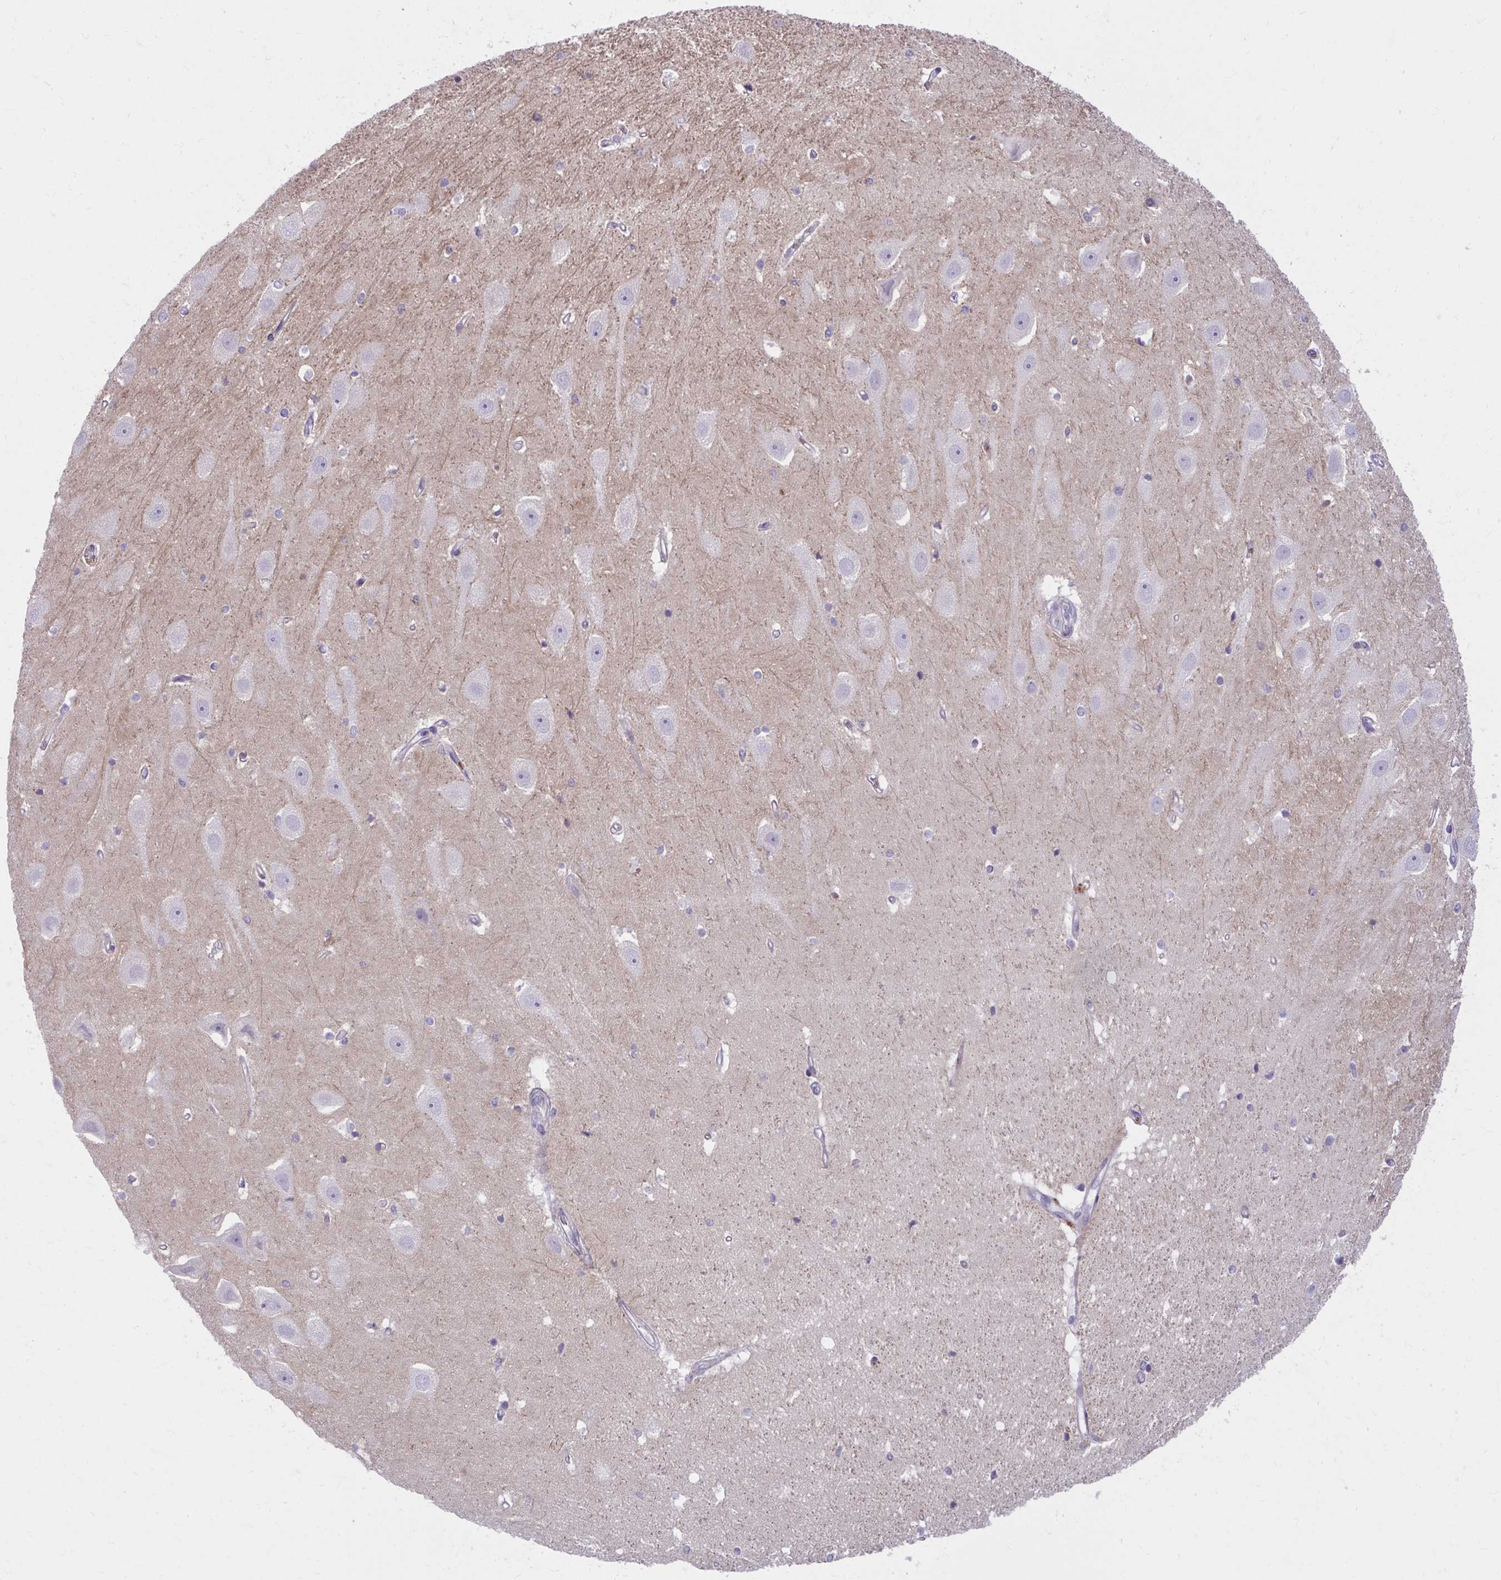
{"staining": {"intensity": "negative", "quantity": "none", "location": "none"}, "tissue": "hippocampus", "cell_type": "Glial cells", "image_type": "normal", "snomed": [{"axis": "morphology", "description": "Normal tissue, NOS"}, {"axis": "topography", "description": "Hippocampus"}], "caption": "Benign hippocampus was stained to show a protein in brown. There is no significant staining in glial cells.", "gene": "SLC14A1", "patient": {"sex": "male", "age": 63}}